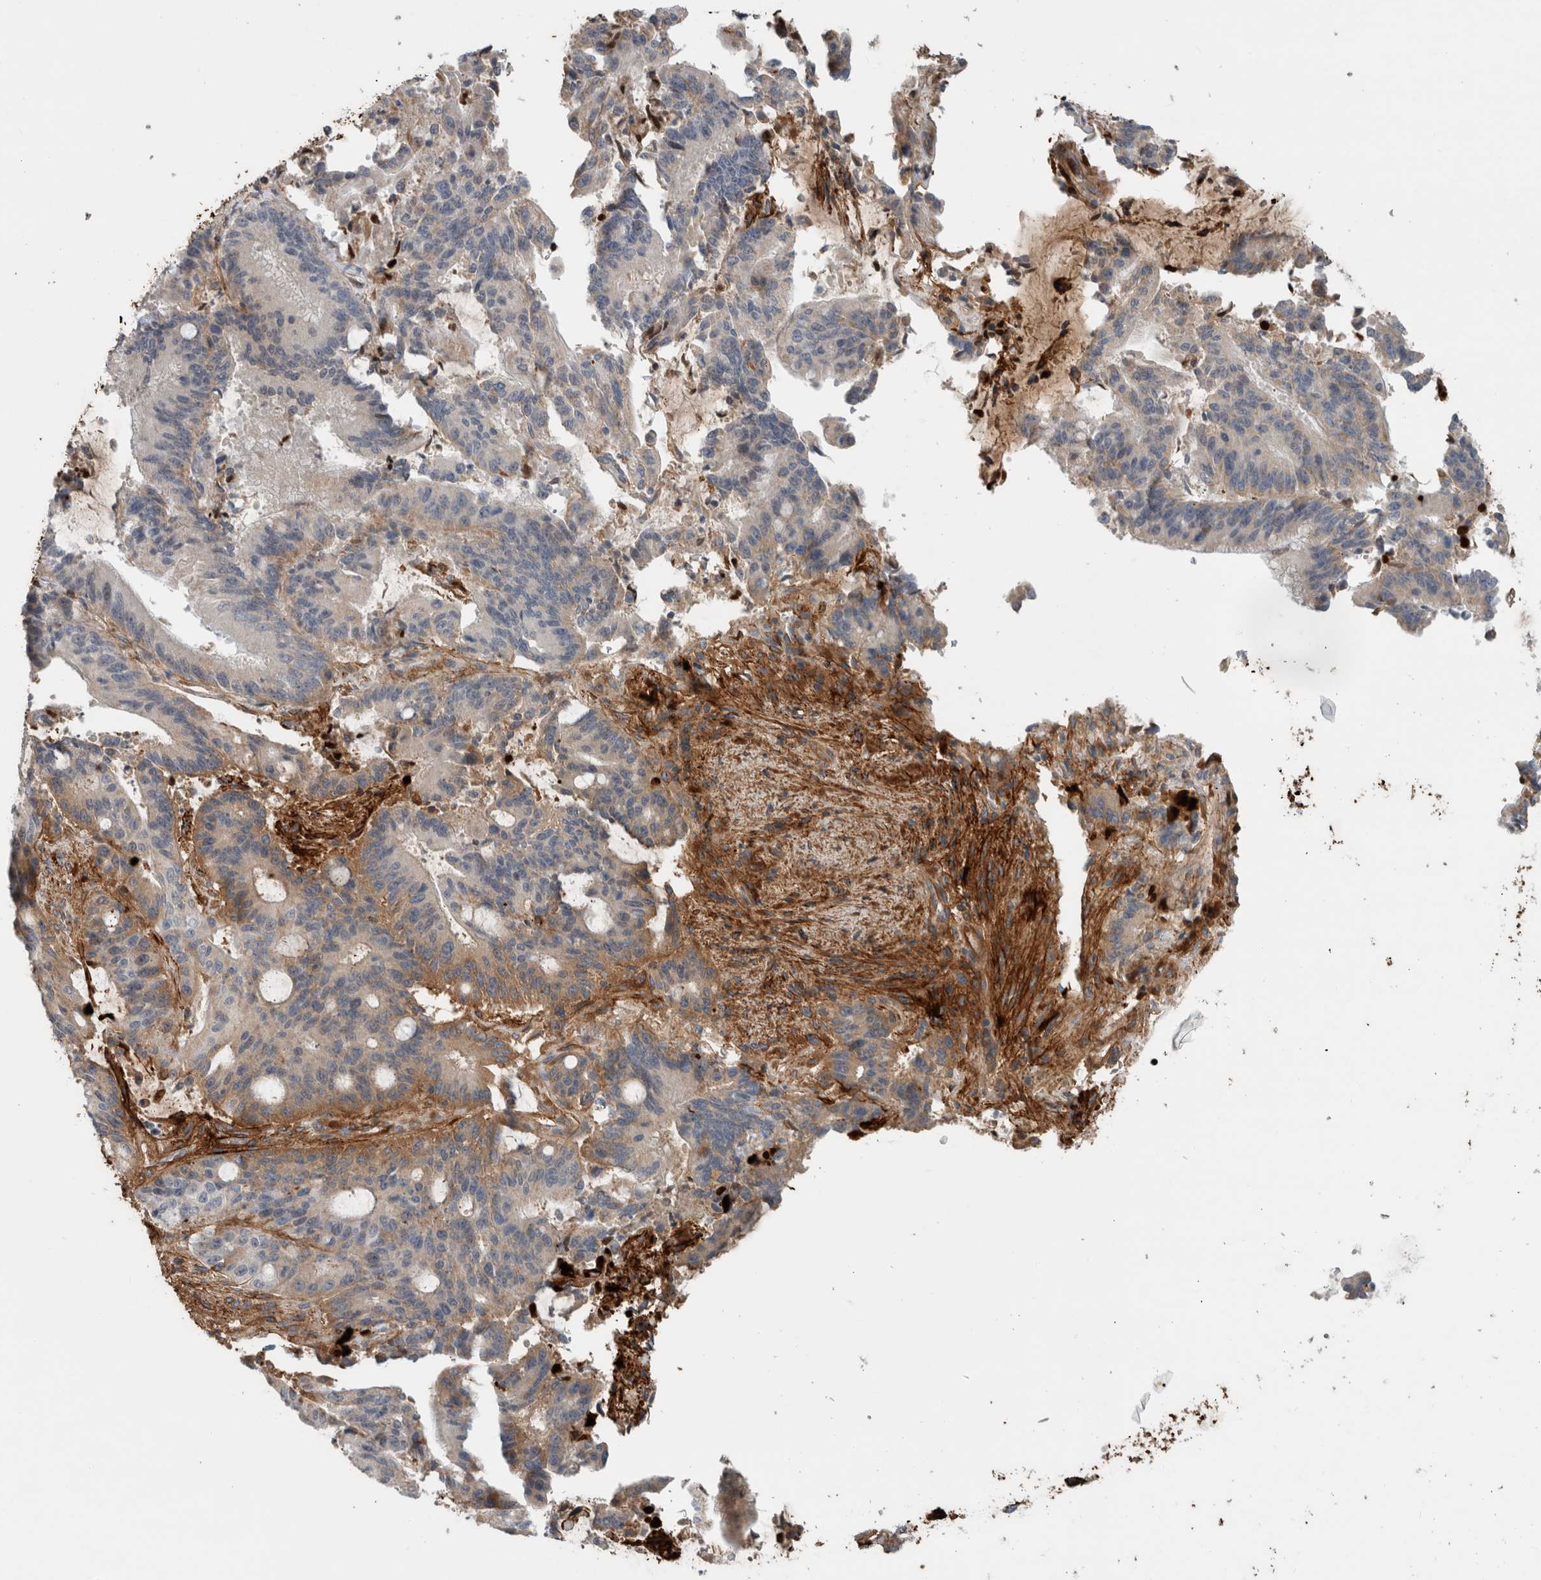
{"staining": {"intensity": "moderate", "quantity": "<25%", "location": "cytoplasmic/membranous"}, "tissue": "liver cancer", "cell_type": "Tumor cells", "image_type": "cancer", "snomed": [{"axis": "morphology", "description": "Normal tissue, NOS"}, {"axis": "morphology", "description": "Cholangiocarcinoma"}, {"axis": "topography", "description": "Liver"}, {"axis": "topography", "description": "Peripheral nerve tissue"}], "caption": "The immunohistochemical stain labels moderate cytoplasmic/membranous positivity in tumor cells of liver cholangiocarcinoma tissue. Nuclei are stained in blue.", "gene": "FN1", "patient": {"sex": "female", "age": 73}}